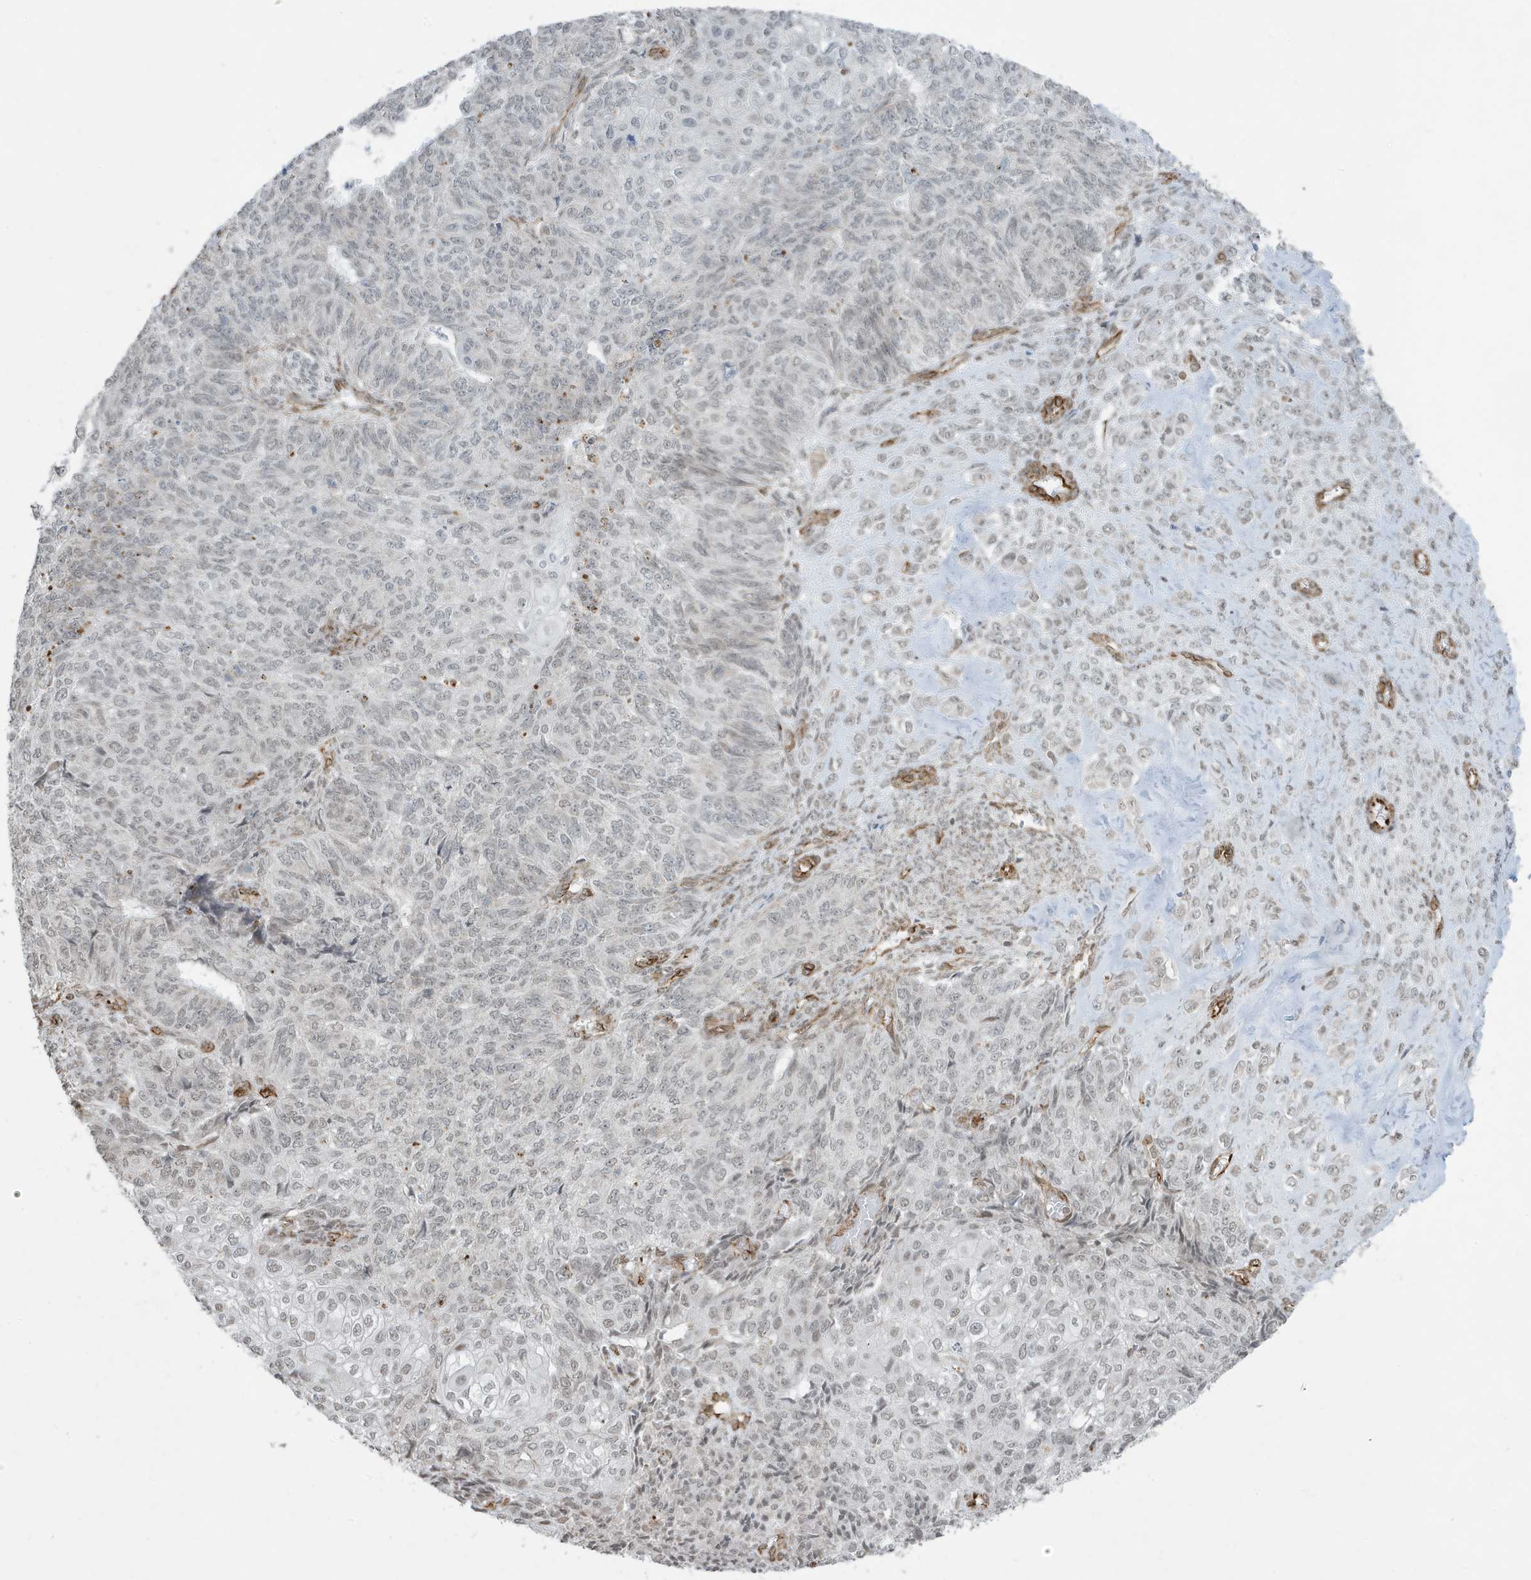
{"staining": {"intensity": "negative", "quantity": "none", "location": "none"}, "tissue": "endometrial cancer", "cell_type": "Tumor cells", "image_type": "cancer", "snomed": [{"axis": "morphology", "description": "Adenocarcinoma, NOS"}, {"axis": "topography", "description": "Endometrium"}], "caption": "Endometrial cancer was stained to show a protein in brown. There is no significant expression in tumor cells. Brightfield microscopy of immunohistochemistry (IHC) stained with DAB (brown) and hematoxylin (blue), captured at high magnification.", "gene": "CHCHD4", "patient": {"sex": "female", "age": 32}}